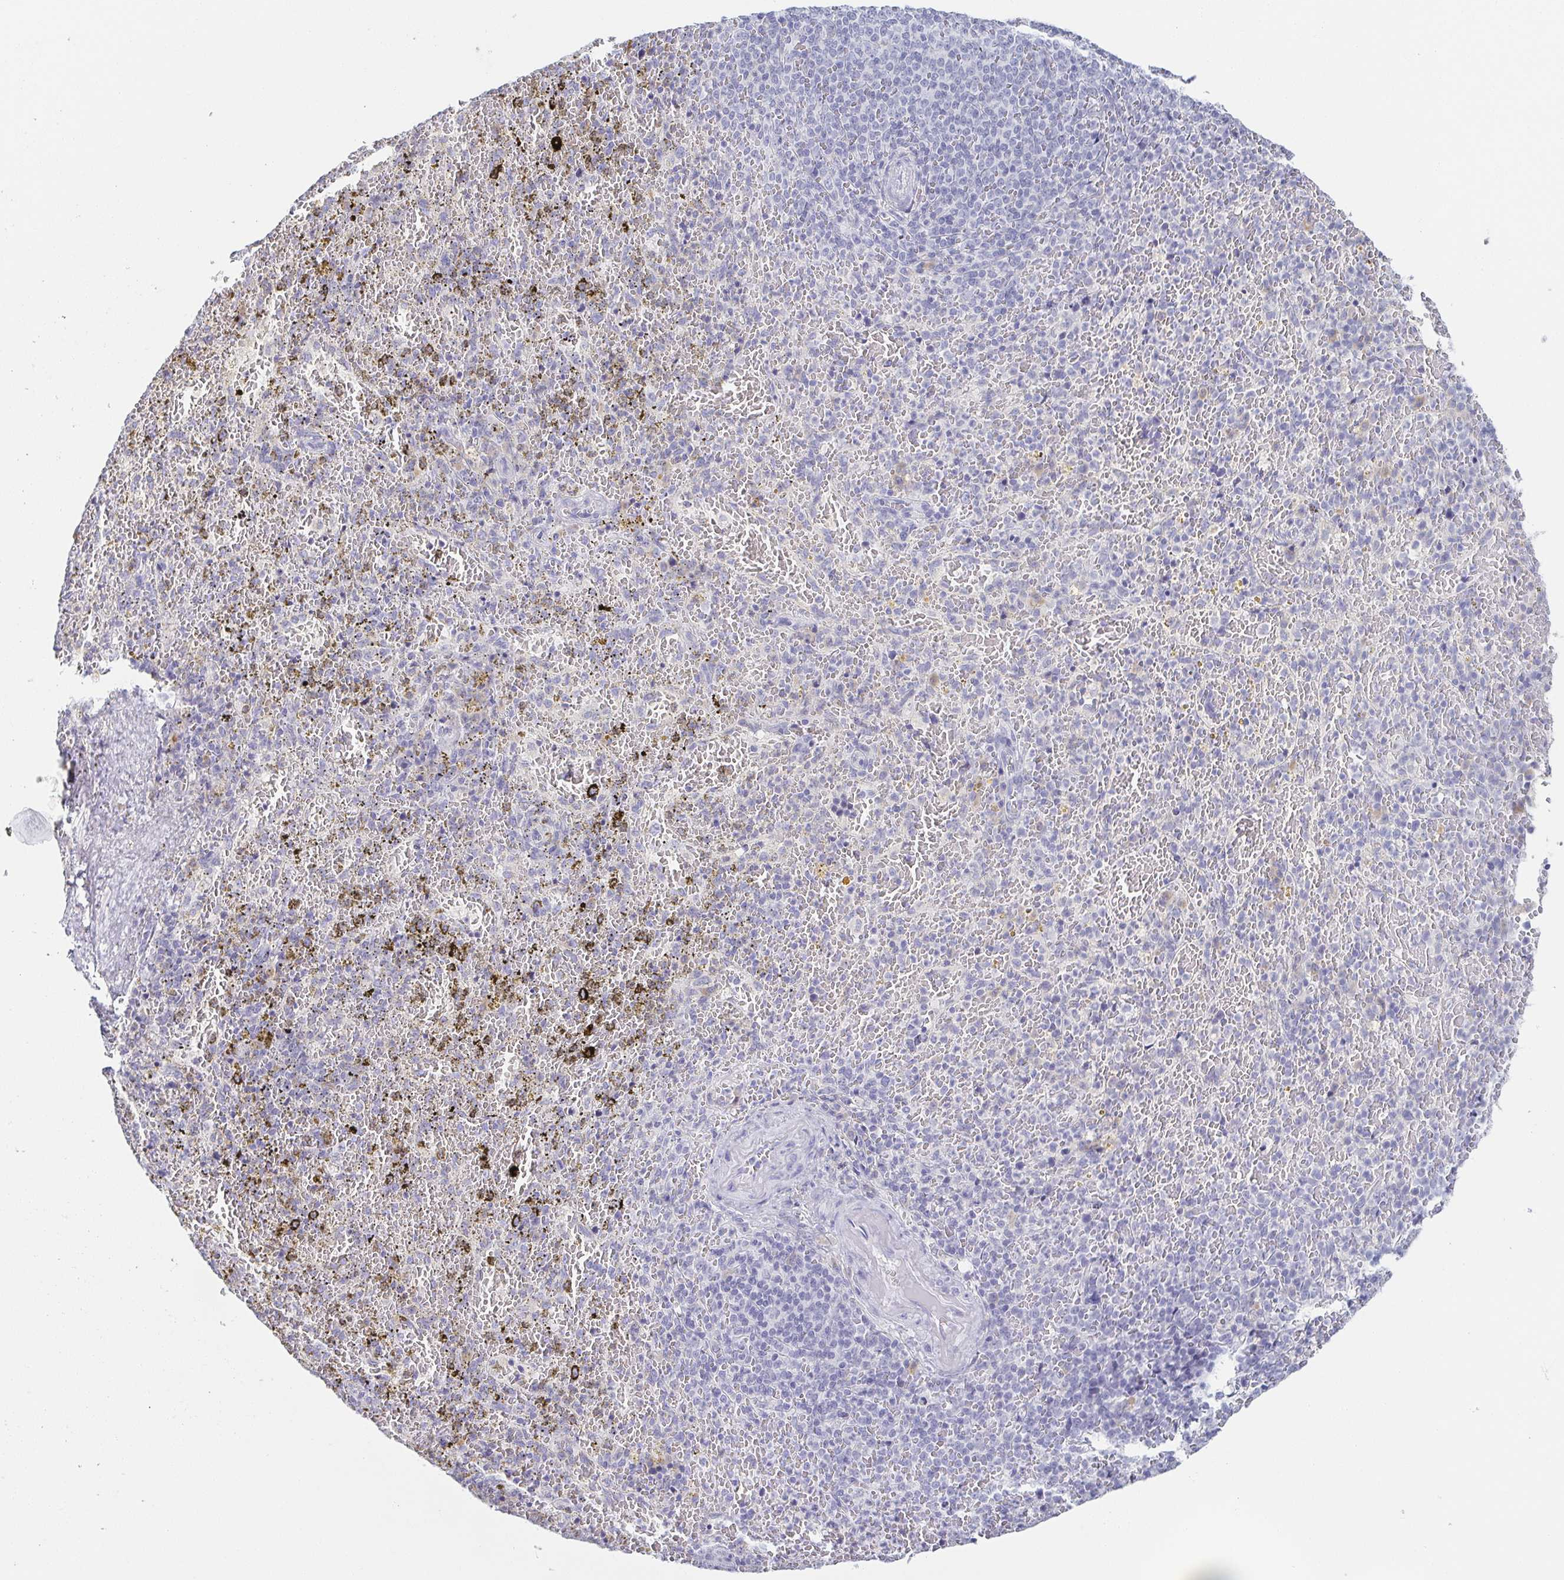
{"staining": {"intensity": "negative", "quantity": "none", "location": "none"}, "tissue": "spleen", "cell_type": "Cells in red pulp", "image_type": "normal", "snomed": [{"axis": "morphology", "description": "Normal tissue, NOS"}, {"axis": "topography", "description": "Spleen"}], "caption": "High magnification brightfield microscopy of benign spleen stained with DAB (3,3'-diaminobenzidine) (brown) and counterstained with hematoxylin (blue): cells in red pulp show no significant expression. Brightfield microscopy of IHC stained with DAB (3,3'-diaminobenzidine) (brown) and hematoxylin (blue), captured at high magnification.", "gene": "PRR27", "patient": {"sex": "female", "age": 50}}